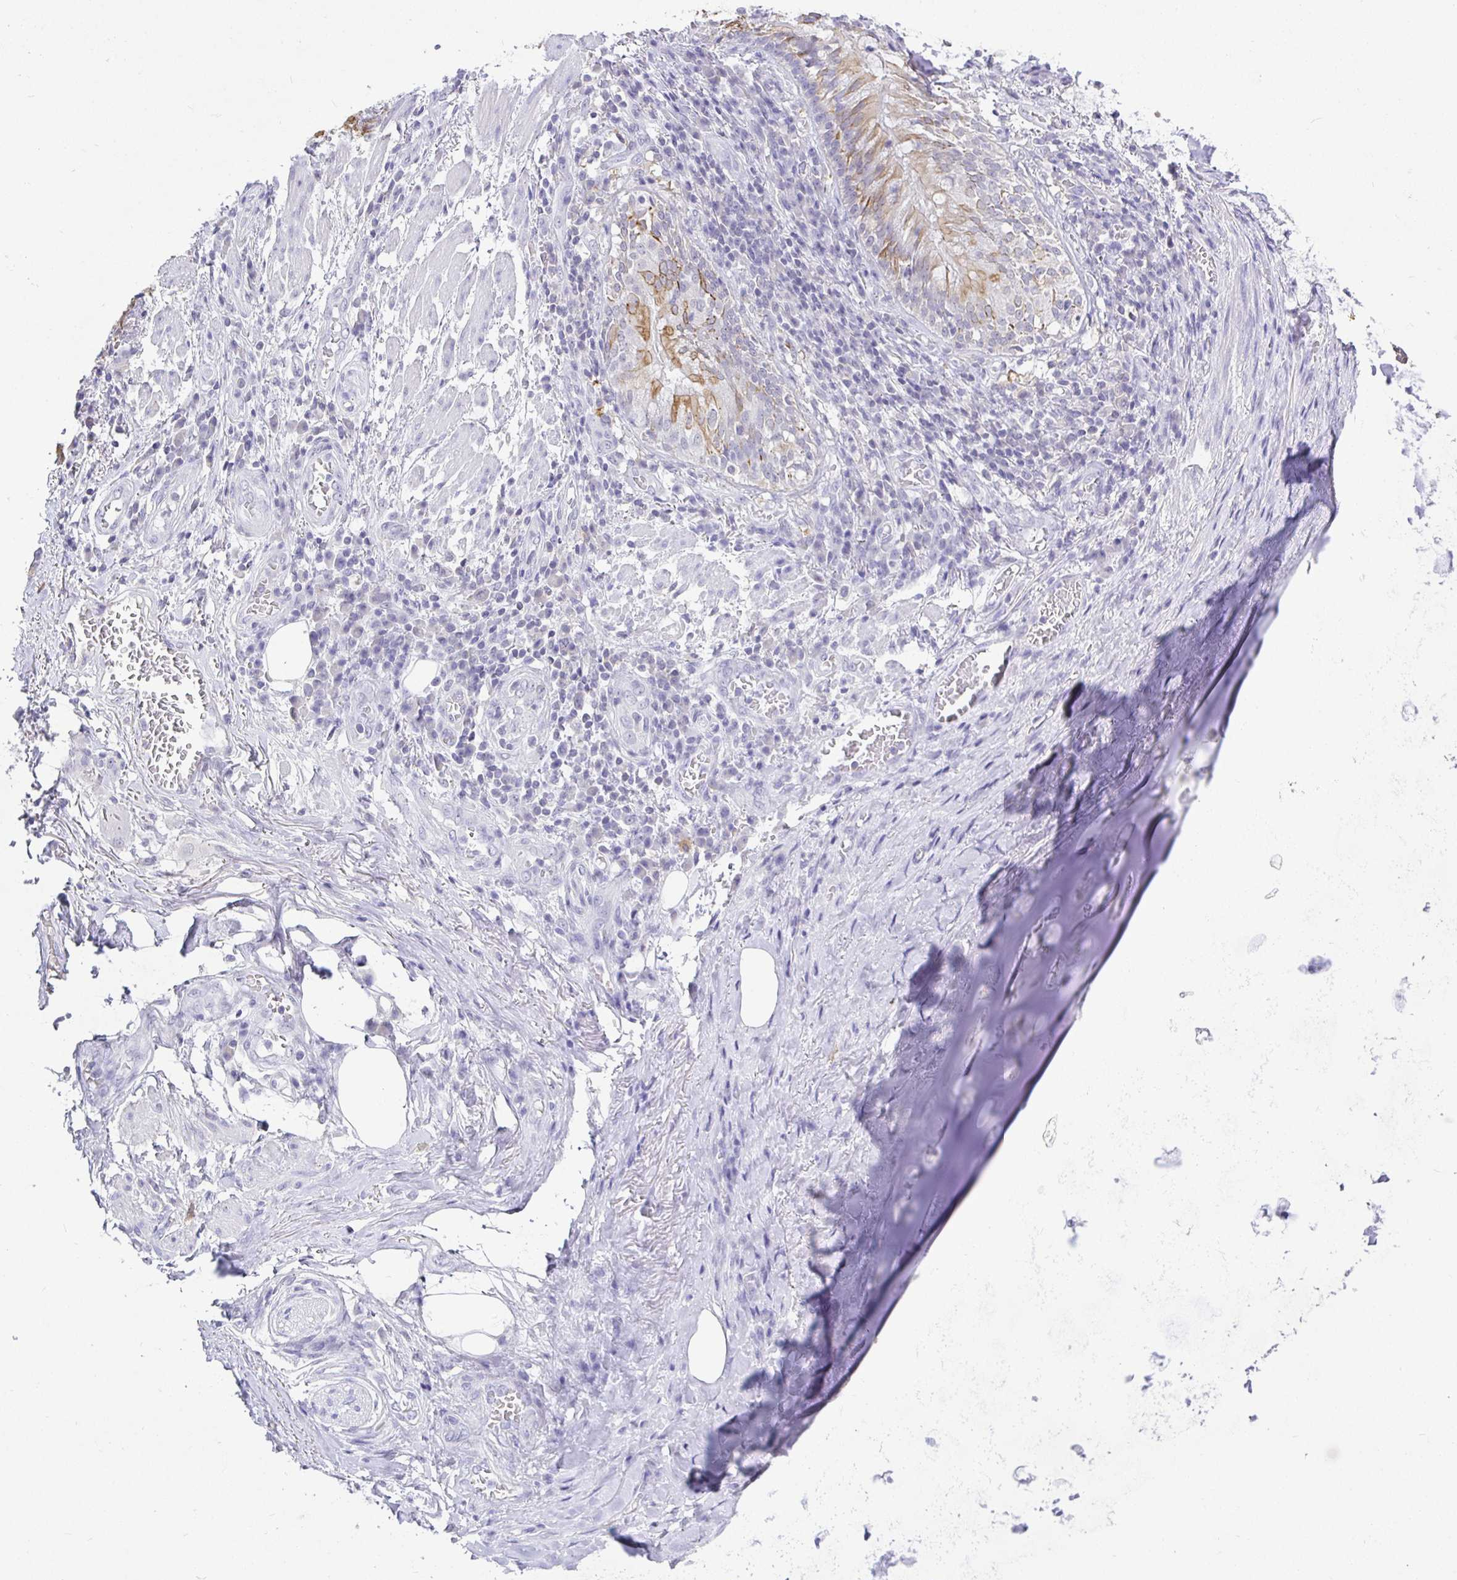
{"staining": {"intensity": "negative", "quantity": "none", "location": "none"}, "tissue": "adipose tissue", "cell_type": "Adipocytes", "image_type": "normal", "snomed": [{"axis": "morphology", "description": "Normal tissue, NOS"}, {"axis": "topography", "description": "Lymph node"}, {"axis": "topography", "description": "Bronchus"}], "caption": "High power microscopy histopathology image of an immunohistochemistry (IHC) micrograph of benign adipose tissue, revealing no significant staining in adipocytes.", "gene": "EZHIP", "patient": {"sex": "male", "age": 56}}